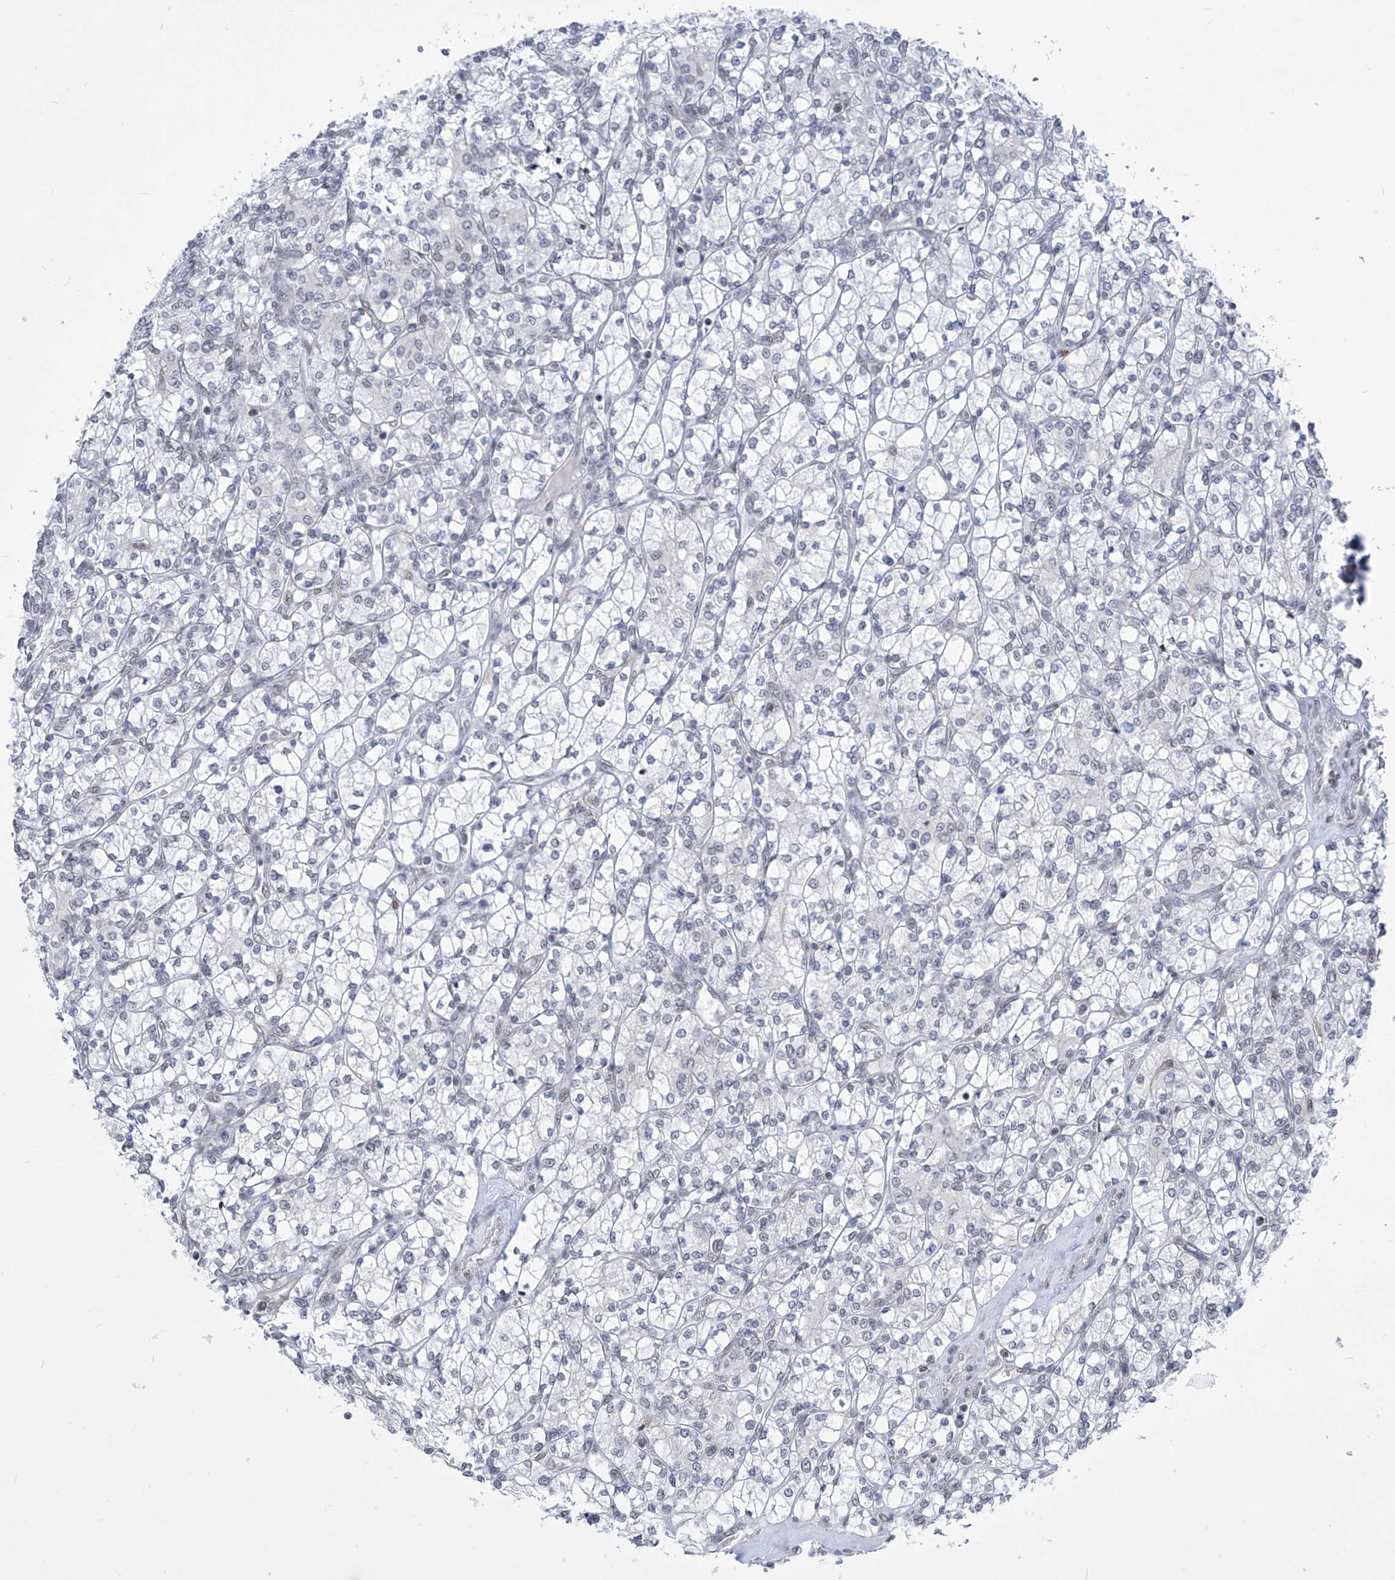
{"staining": {"intensity": "negative", "quantity": "none", "location": "none"}, "tissue": "renal cancer", "cell_type": "Tumor cells", "image_type": "cancer", "snomed": [{"axis": "morphology", "description": "Adenocarcinoma, NOS"}, {"axis": "topography", "description": "Kidney"}], "caption": "Immunohistochemical staining of human adenocarcinoma (renal) exhibits no significant positivity in tumor cells.", "gene": "CEP290", "patient": {"sex": "male", "age": 77}}